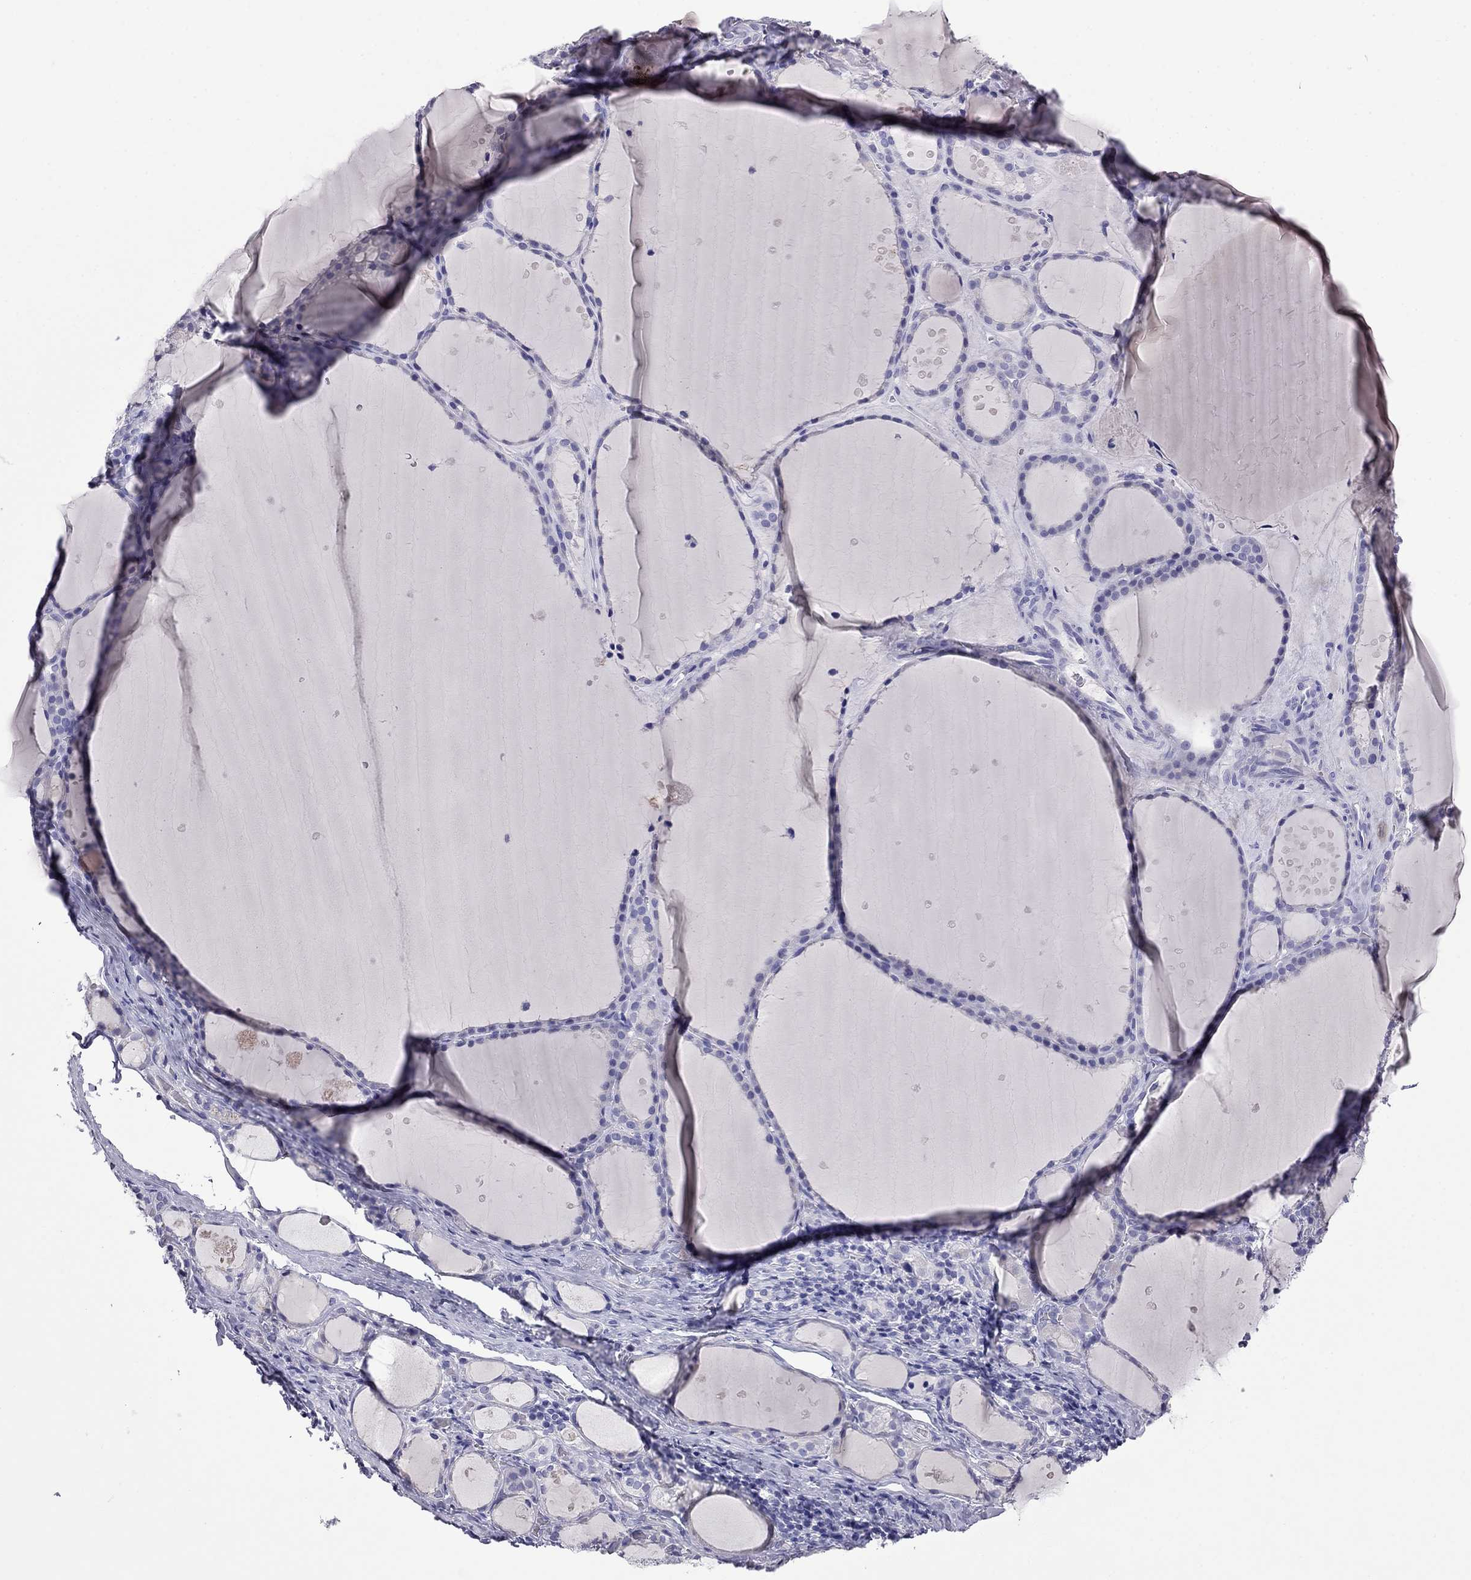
{"staining": {"intensity": "negative", "quantity": "none", "location": "none"}, "tissue": "thyroid gland", "cell_type": "Glandular cells", "image_type": "normal", "snomed": [{"axis": "morphology", "description": "Normal tissue, NOS"}, {"axis": "topography", "description": "Thyroid gland"}], "caption": "Histopathology image shows no significant protein staining in glandular cells of unremarkable thyroid gland. (DAB immunohistochemistry (IHC) visualized using brightfield microscopy, high magnification).", "gene": "MYO15A", "patient": {"sex": "male", "age": 68}}